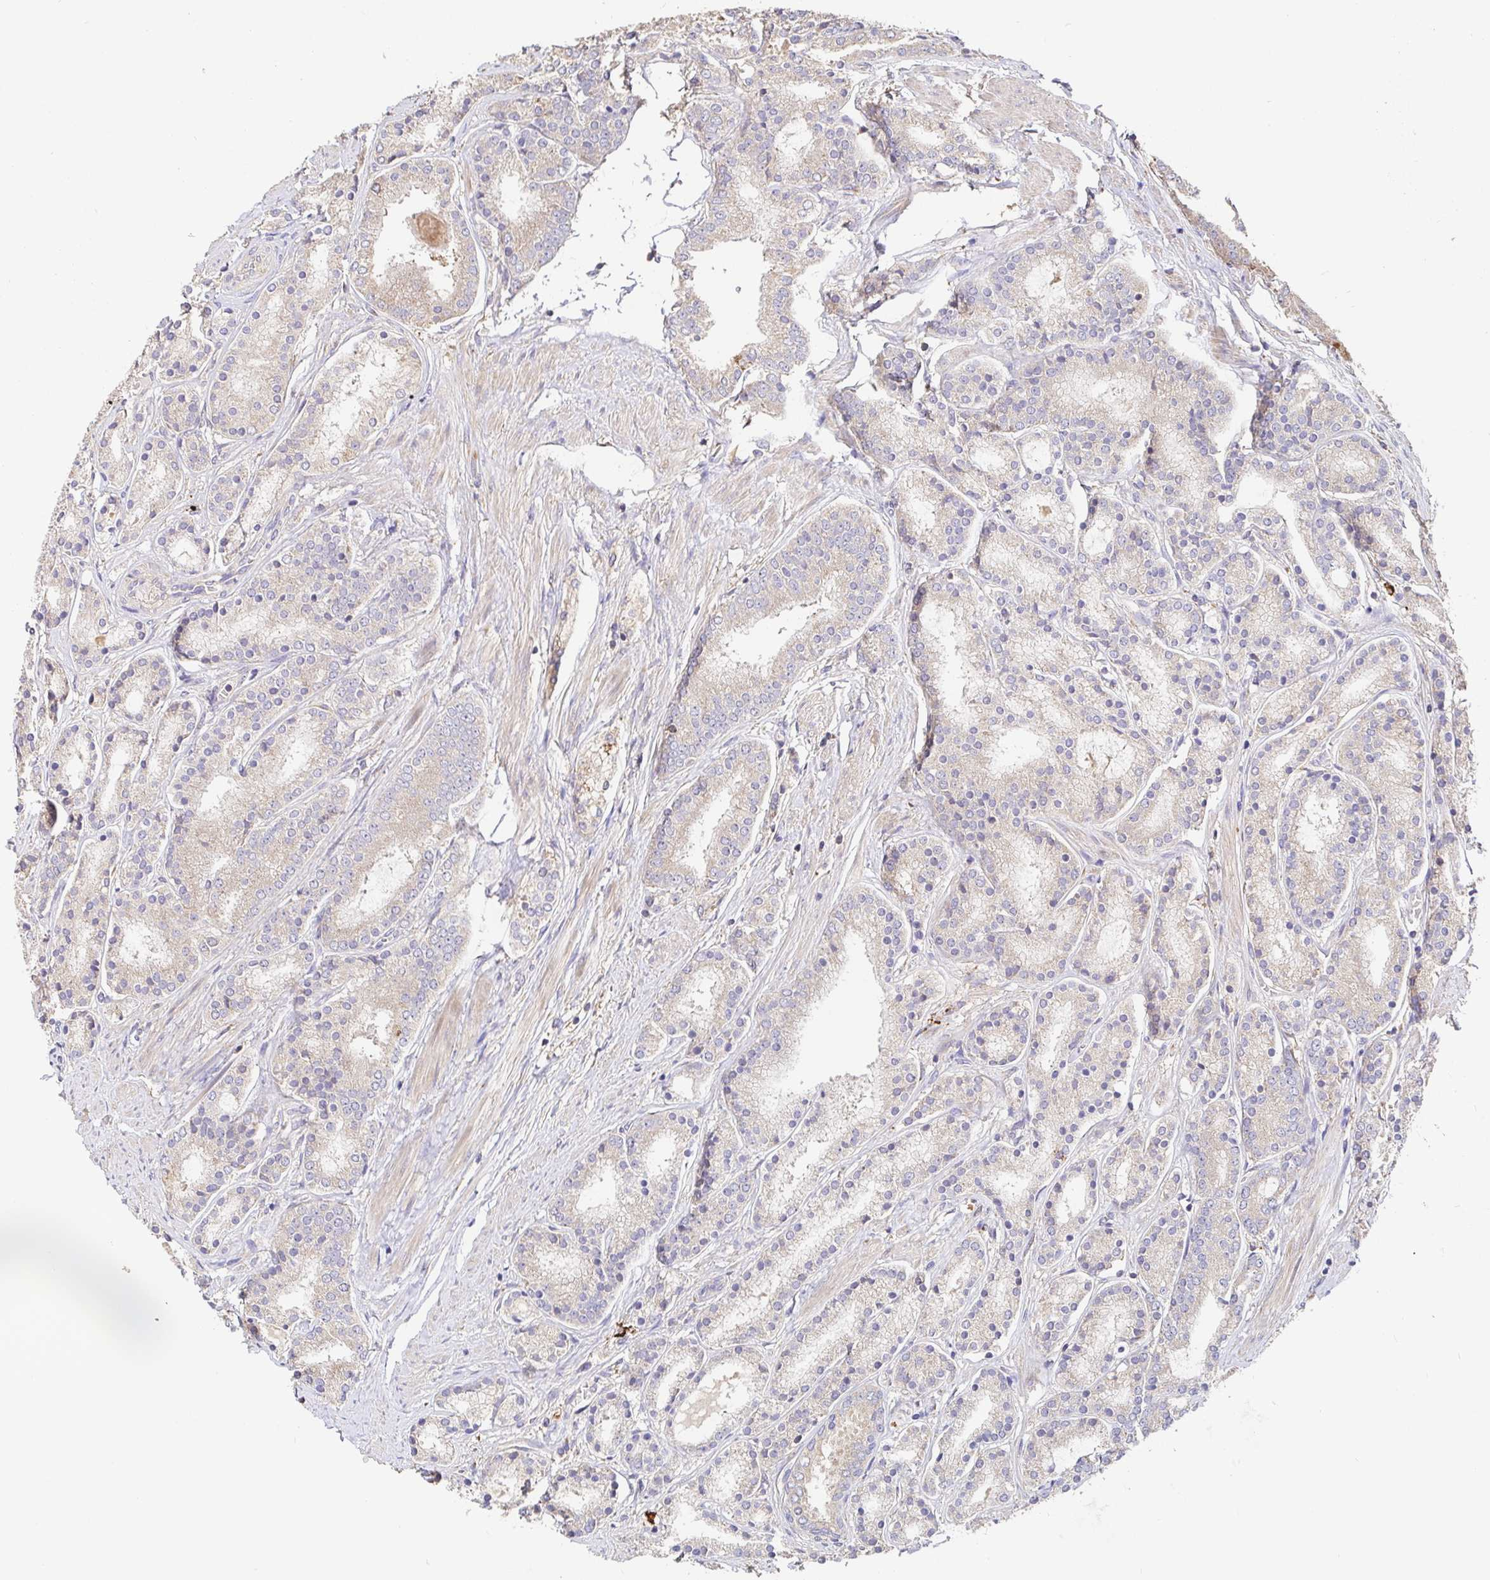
{"staining": {"intensity": "negative", "quantity": "none", "location": "none"}, "tissue": "prostate cancer", "cell_type": "Tumor cells", "image_type": "cancer", "snomed": [{"axis": "morphology", "description": "Adenocarcinoma, High grade"}, {"axis": "topography", "description": "Prostate"}], "caption": "A histopathology image of prostate adenocarcinoma (high-grade) stained for a protein shows no brown staining in tumor cells.", "gene": "HAGH", "patient": {"sex": "male", "age": 63}}